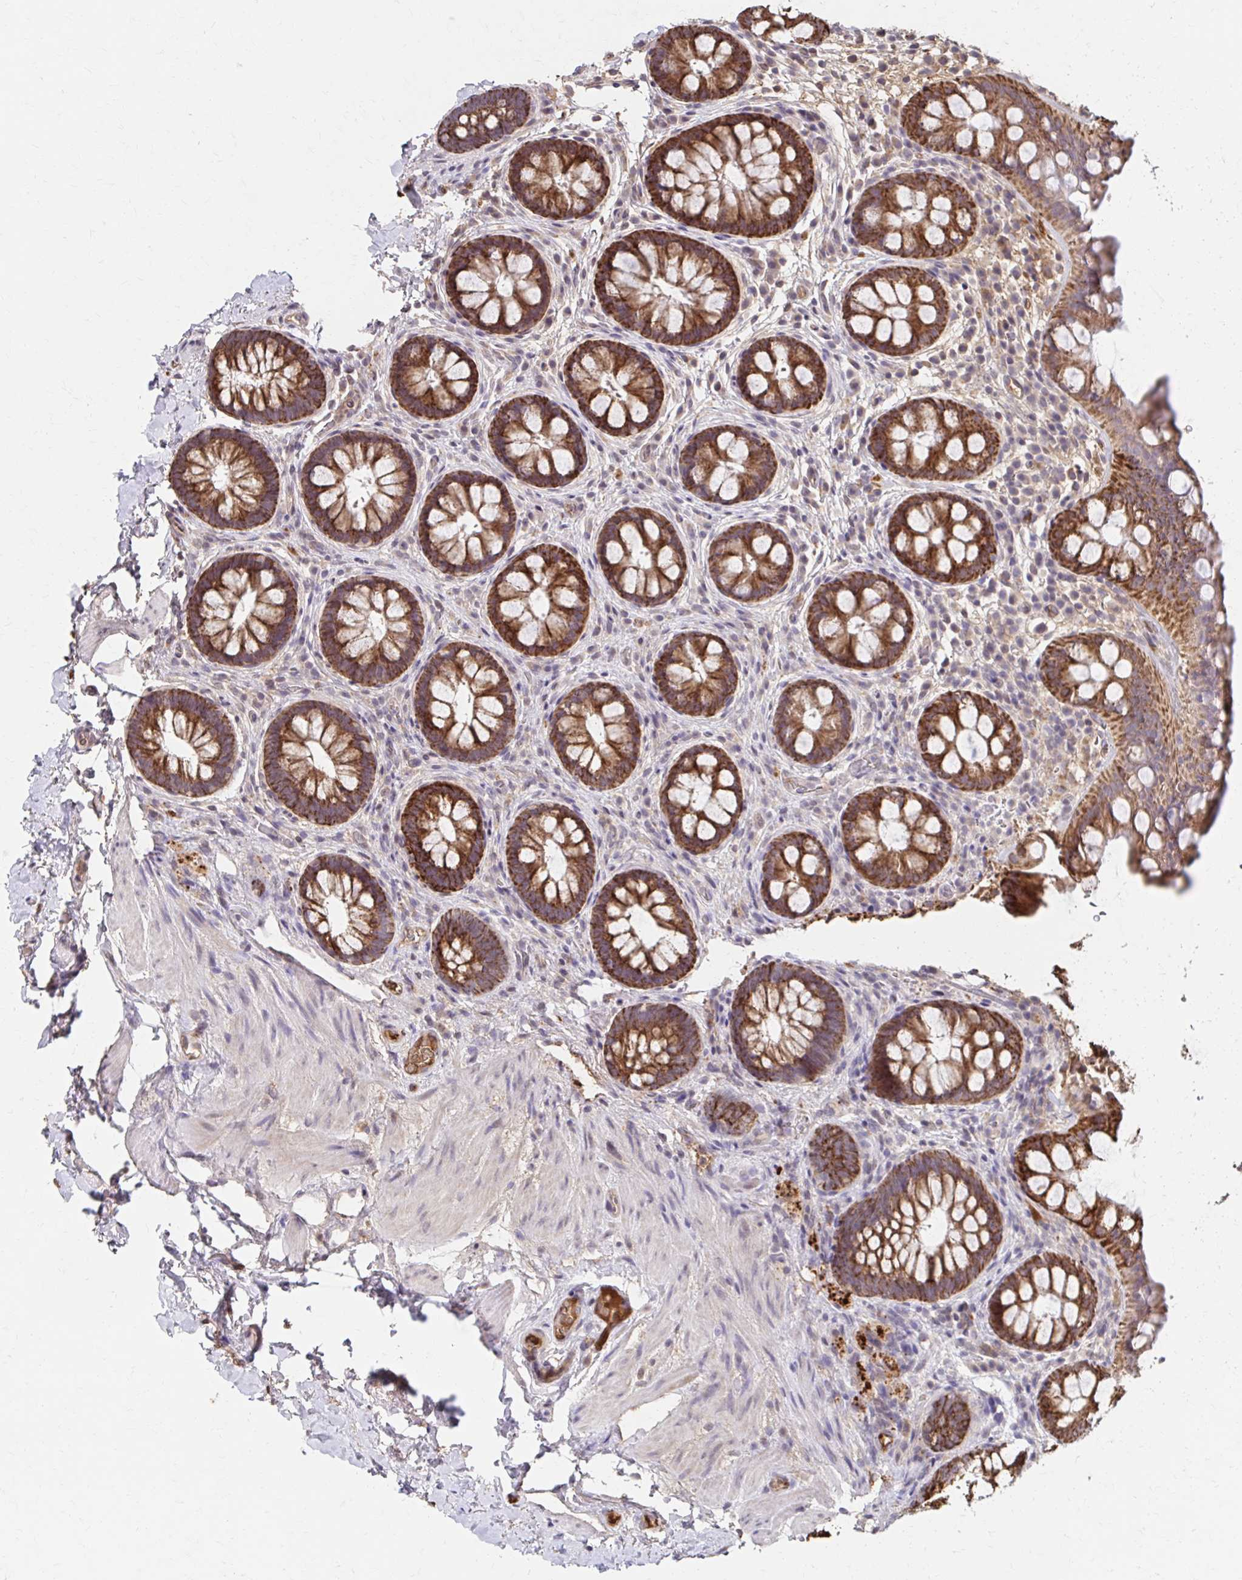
{"staining": {"intensity": "strong", "quantity": ">75%", "location": "cytoplasmic/membranous"}, "tissue": "rectum", "cell_type": "Glandular cells", "image_type": "normal", "snomed": [{"axis": "morphology", "description": "Normal tissue, NOS"}, {"axis": "topography", "description": "Rectum"}], "caption": "Immunohistochemical staining of unremarkable human rectum exhibits strong cytoplasmic/membranous protein positivity in approximately >75% of glandular cells. The staining was performed using DAB to visualize the protein expression in brown, while the nuclei were stained in blue with hematoxylin (Magnification: 20x).", "gene": "HMGCS2", "patient": {"sex": "female", "age": 69}}